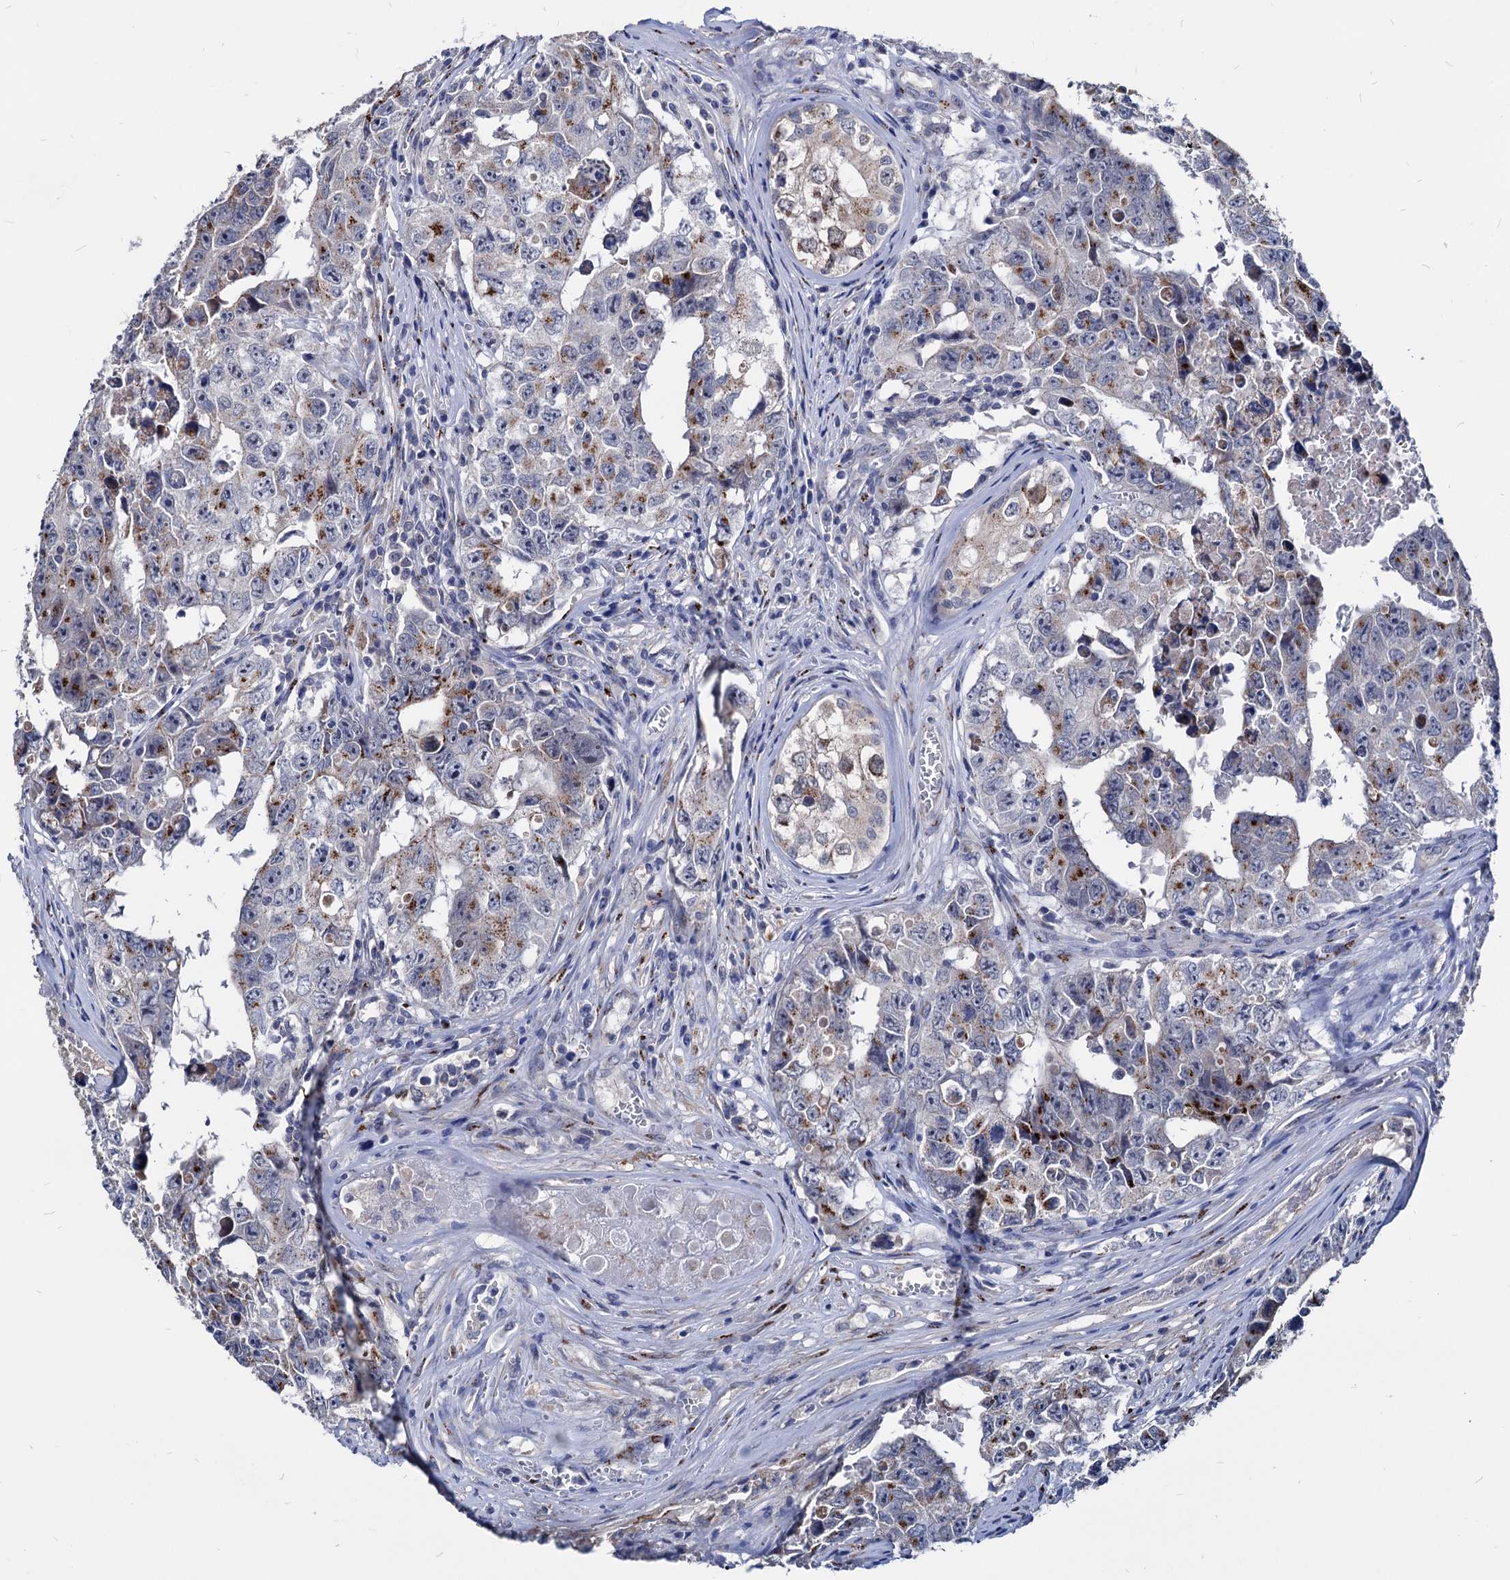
{"staining": {"intensity": "moderate", "quantity": "25%-75%", "location": "cytoplasmic/membranous"}, "tissue": "testis cancer", "cell_type": "Tumor cells", "image_type": "cancer", "snomed": [{"axis": "morphology", "description": "Carcinoma, Embryonal, NOS"}, {"axis": "topography", "description": "Testis"}], "caption": "Testis cancer (embryonal carcinoma) tissue demonstrates moderate cytoplasmic/membranous staining in approximately 25%-75% of tumor cells", "gene": "ESD", "patient": {"sex": "male", "age": 17}}